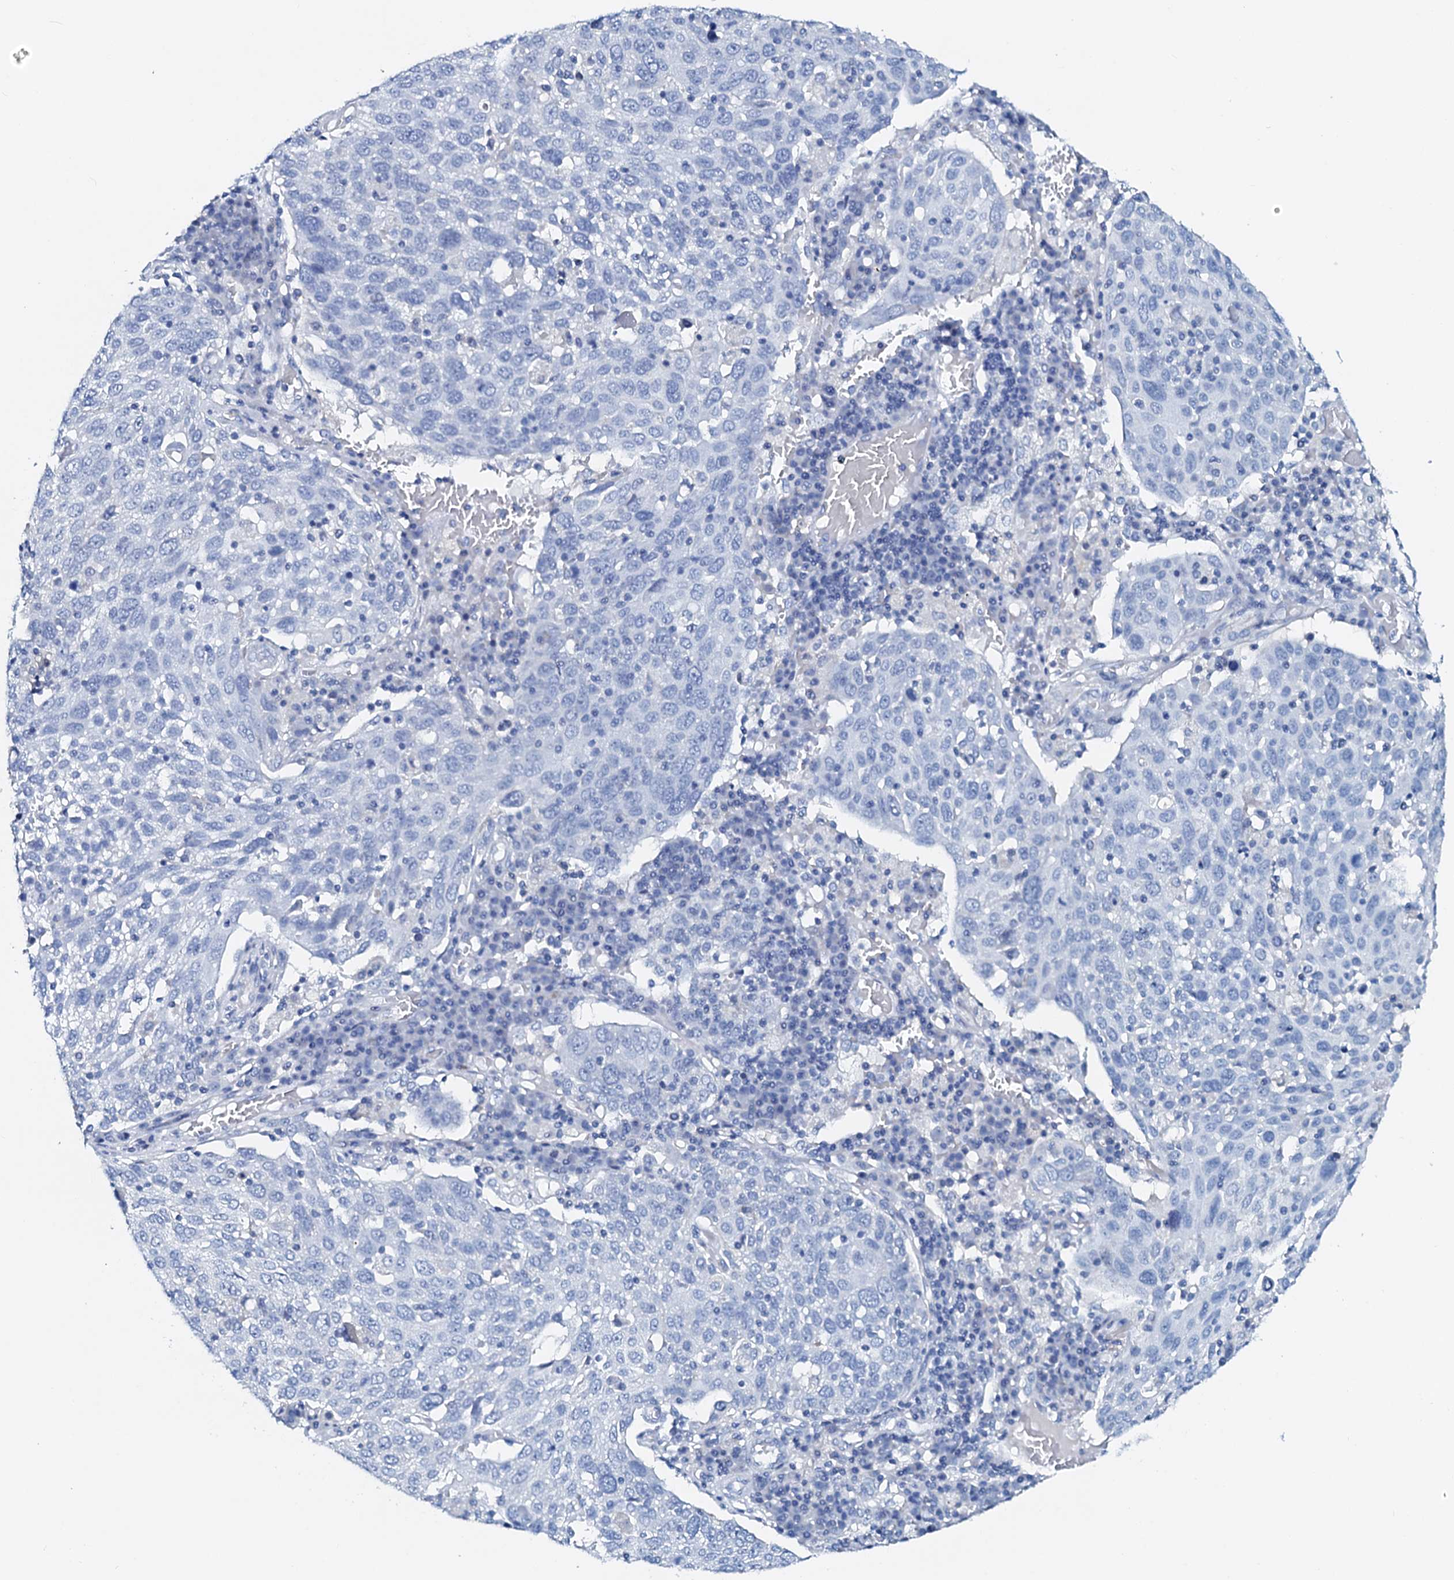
{"staining": {"intensity": "negative", "quantity": "none", "location": "none"}, "tissue": "lung cancer", "cell_type": "Tumor cells", "image_type": "cancer", "snomed": [{"axis": "morphology", "description": "Squamous cell carcinoma, NOS"}, {"axis": "topography", "description": "Lung"}], "caption": "Squamous cell carcinoma (lung) stained for a protein using IHC demonstrates no staining tumor cells.", "gene": "AMER2", "patient": {"sex": "male", "age": 65}}